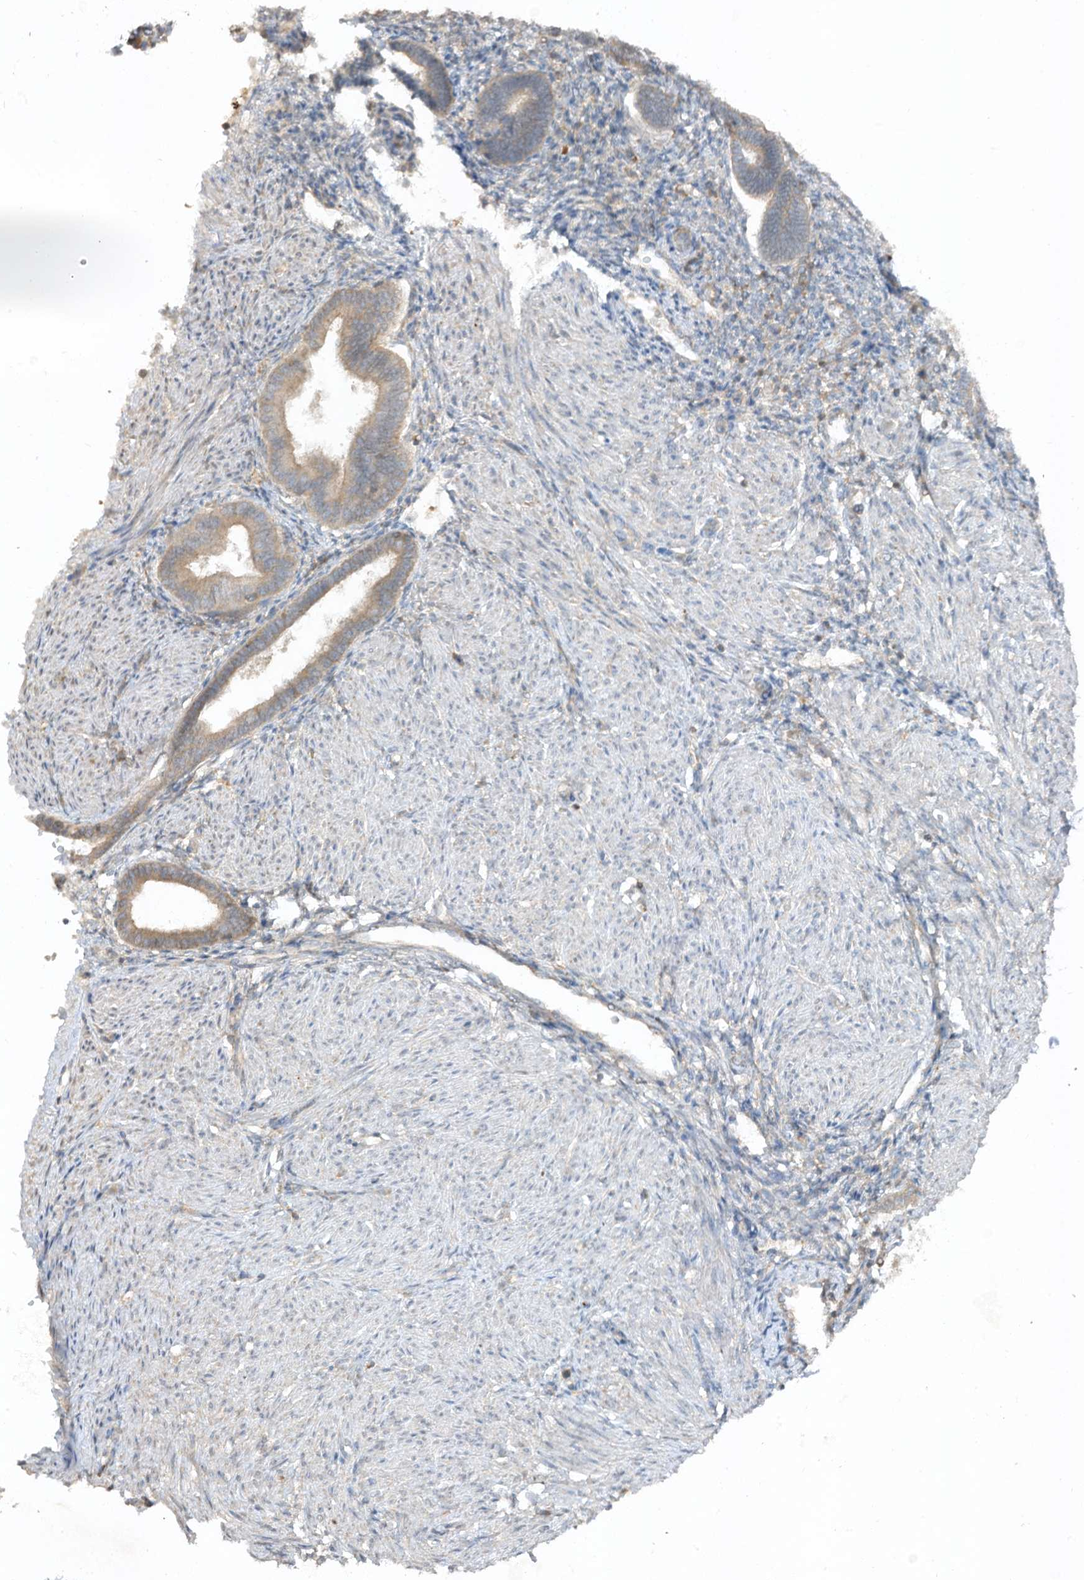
{"staining": {"intensity": "weak", "quantity": "<25%", "location": "cytoplasmic/membranous"}, "tissue": "endometrium", "cell_type": "Cells in endometrial stroma", "image_type": "normal", "snomed": [{"axis": "morphology", "description": "Normal tissue, NOS"}, {"axis": "topography", "description": "Endometrium"}], "caption": "The image displays no staining of cells in endometrial stroma in unremarkable endometrium. (DAB (3,3'-diaminobenzidine) immunohistochemistry (IHC), high magnification).", "gene": "LDAH", "patient": {"sex": "female", "age": 53}}